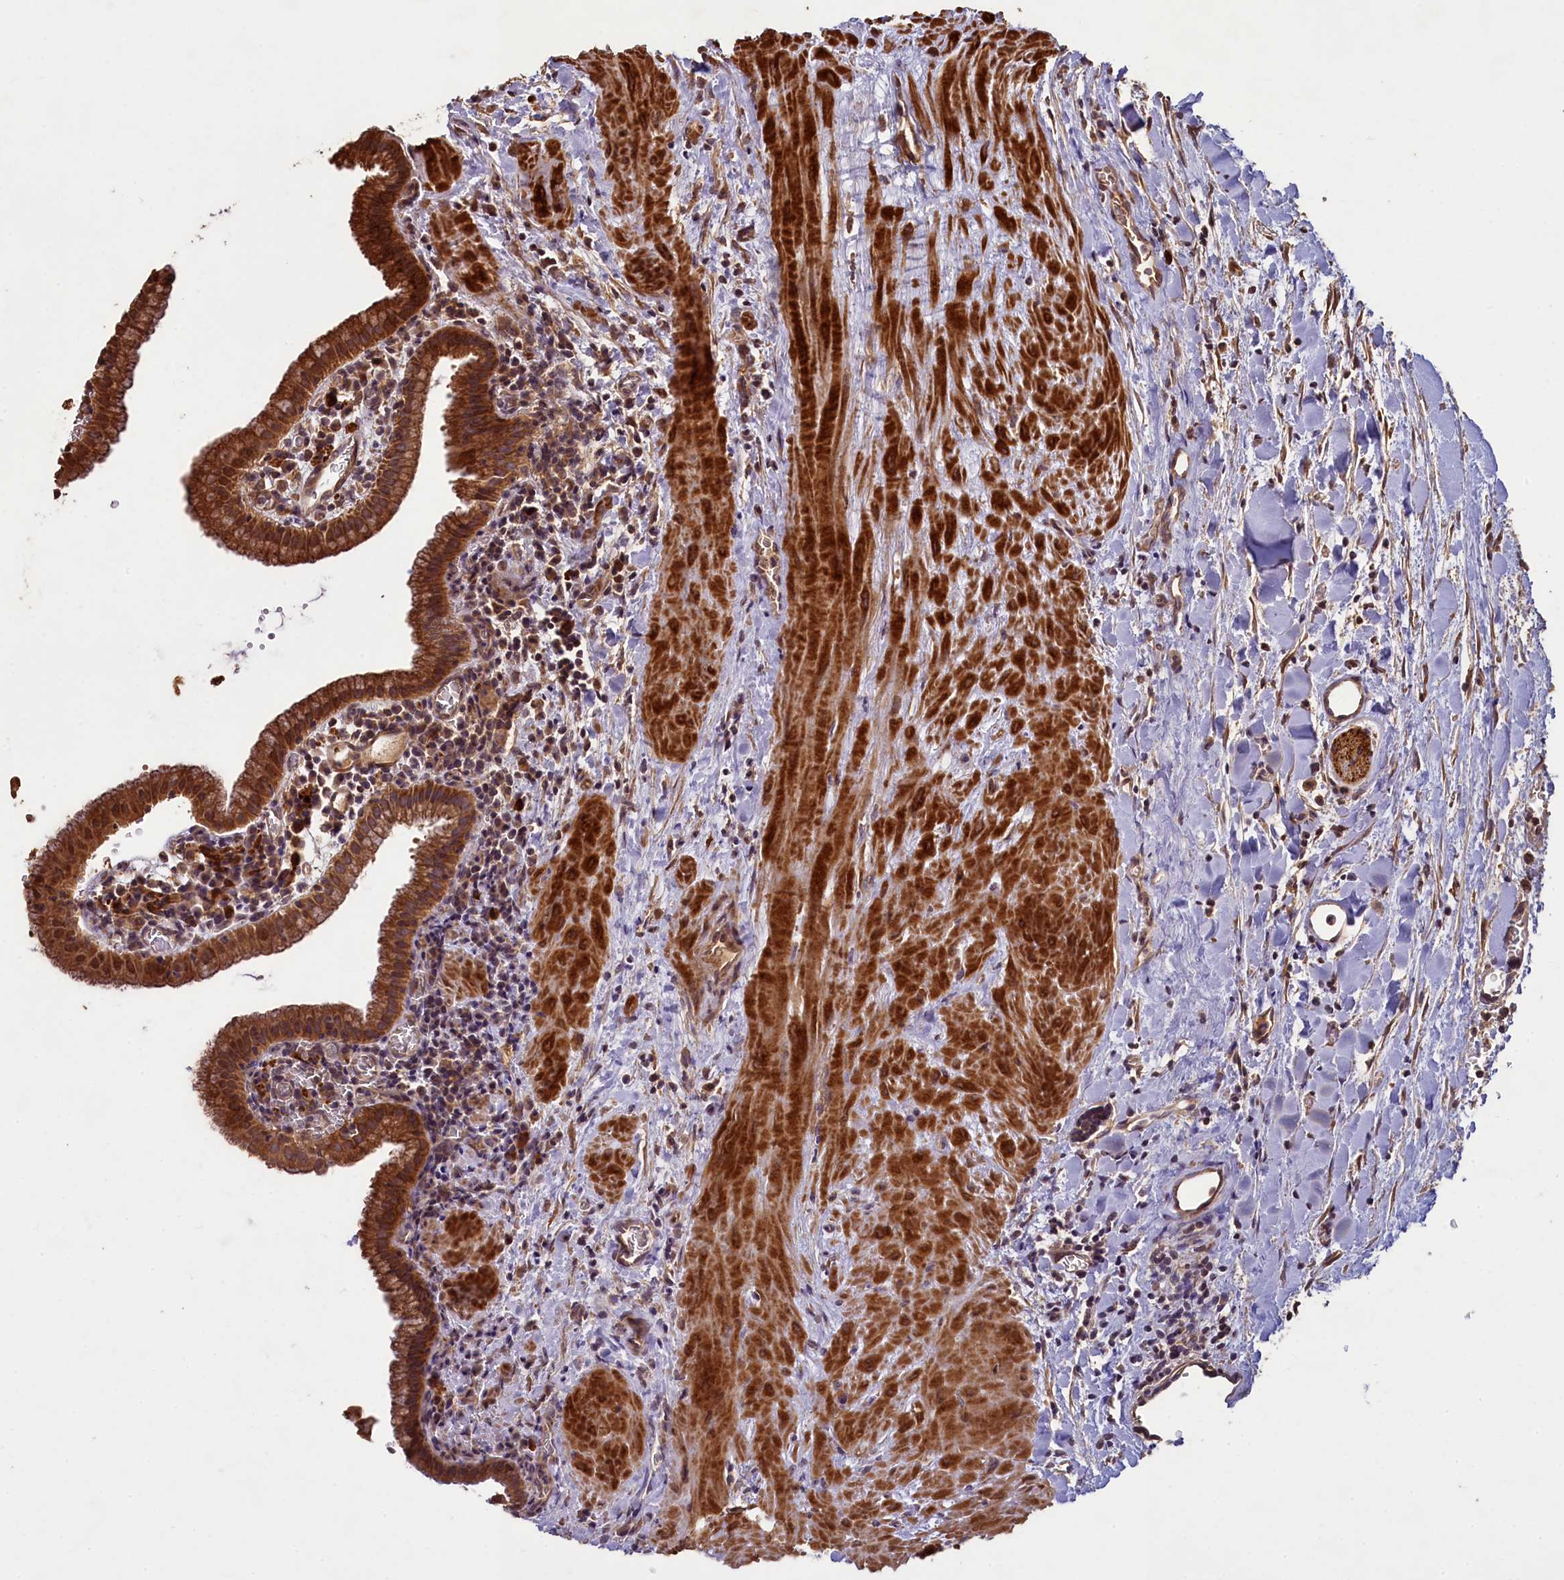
{"staining": {"intensity": "strong", "quantity": ">75%", "location": "cytoplasmic/membranous"}, "tissue": "gallbladder", "cell_type": "Glandular cells", "image_type": "normal", "snomed": [{"axis": "morphology", "description": "Normal tissue, NOS"}, {"axis": "topography", "description": "Gallbladder"}], "caption": "Immunohistochemical staining of normal gallbladder reveals >75% levels of strong cytoplasmic/membranous protein positivity in approximately >75% of glandular cells.", "gene": "NUDT6", "patient": {"sex": "male", "age": 78}}